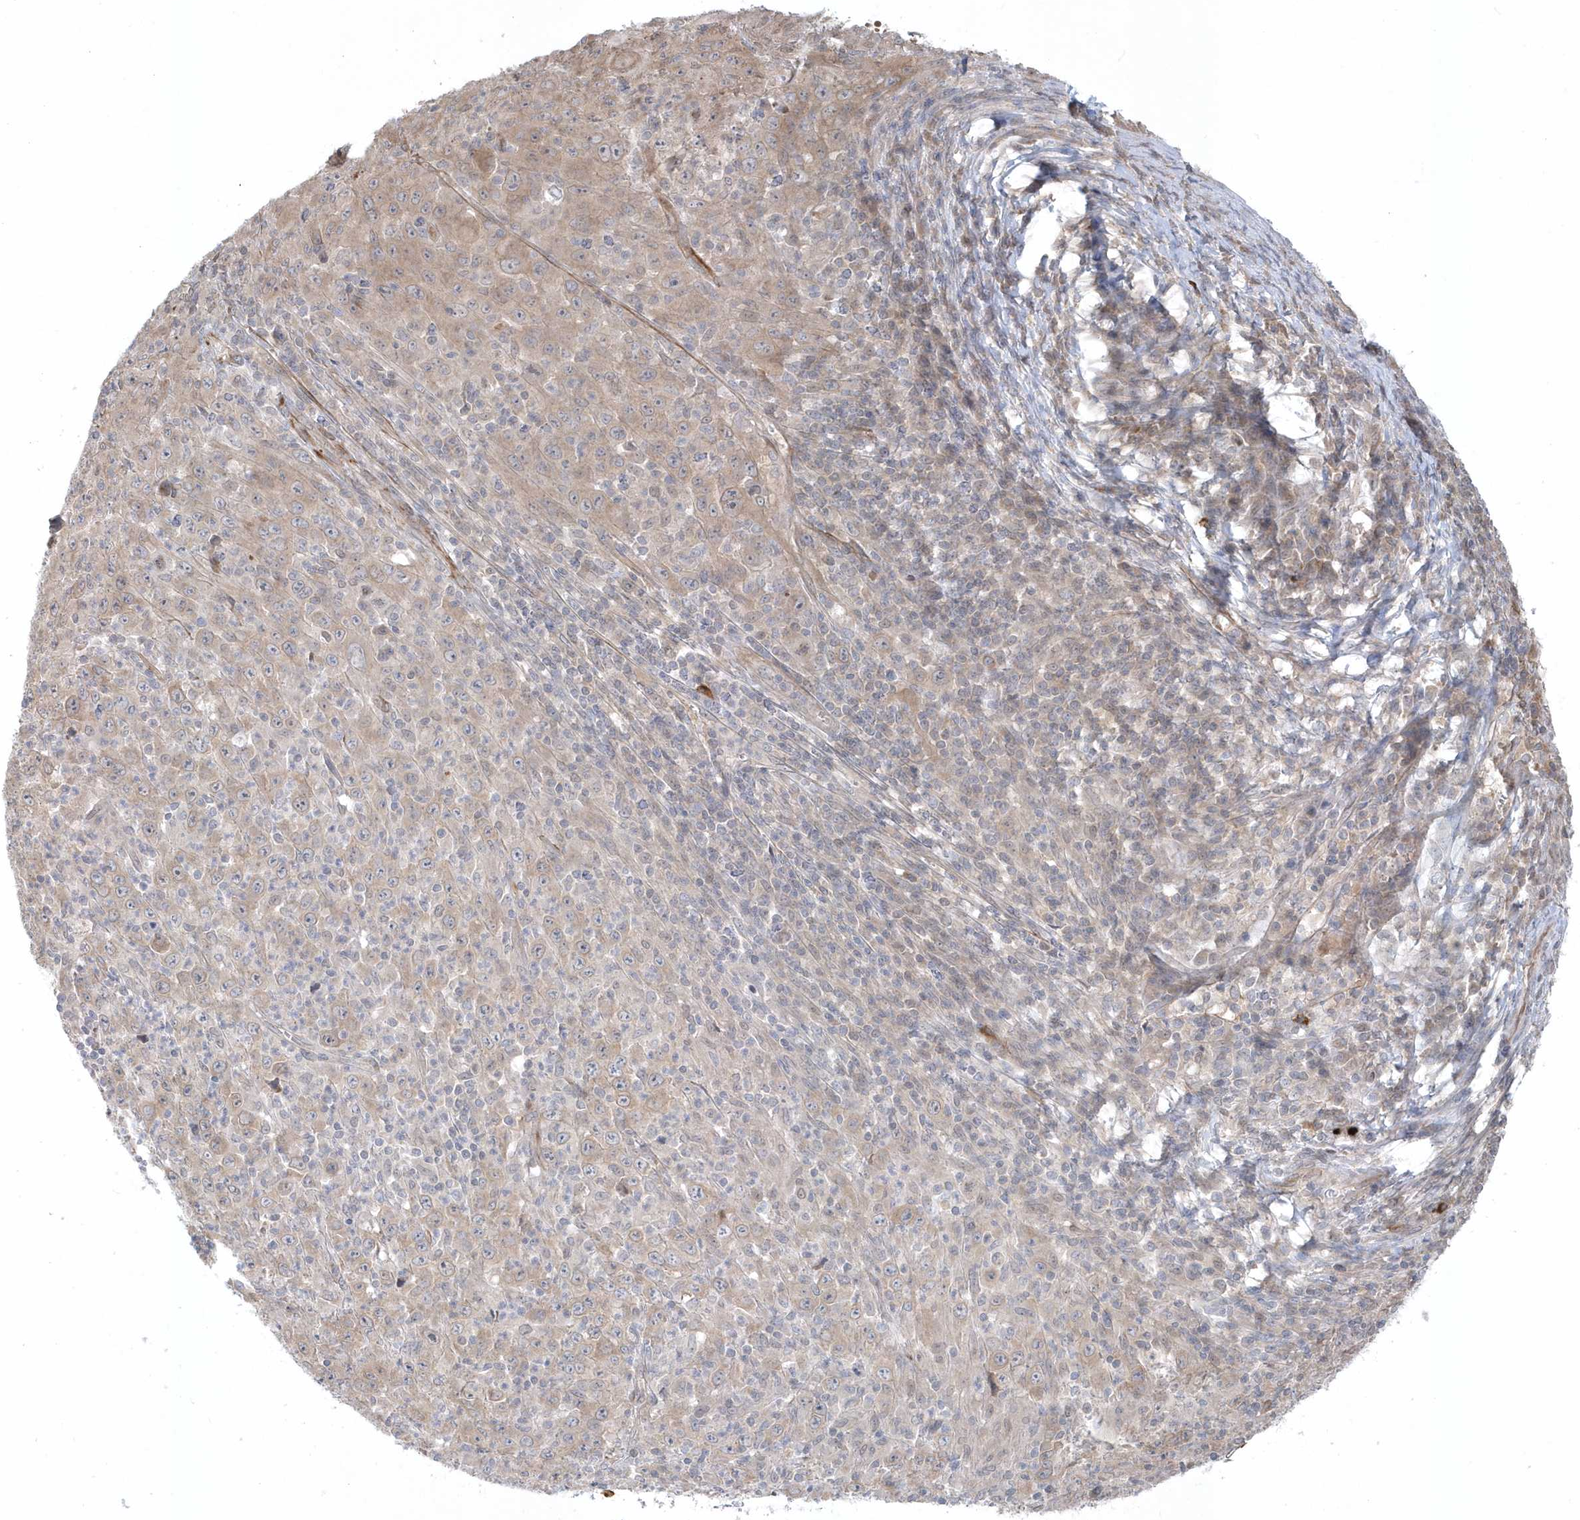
{"staining": {"intensity": "moderate", "quantity": "<25%", "location": "cytoplasmic/membranous"}, "tissue": "melanoma", "cell_type": "Tumor cells", "image_type": "cancer", "snomed": [{"axis": "morphology", "description": "Malignant melanoma, Metastatic site"}, {"axis": "topography", "description": "Skin"}], "caption": "Melanoma tissue exhibits moderate cytoplasmic/membranous positivity in about <25% of tumor cells (Brightfield microscopy of DAB IHC at high magnification).", "gene": "DHX57", "patient": {"sex": "female", "age": 56}}